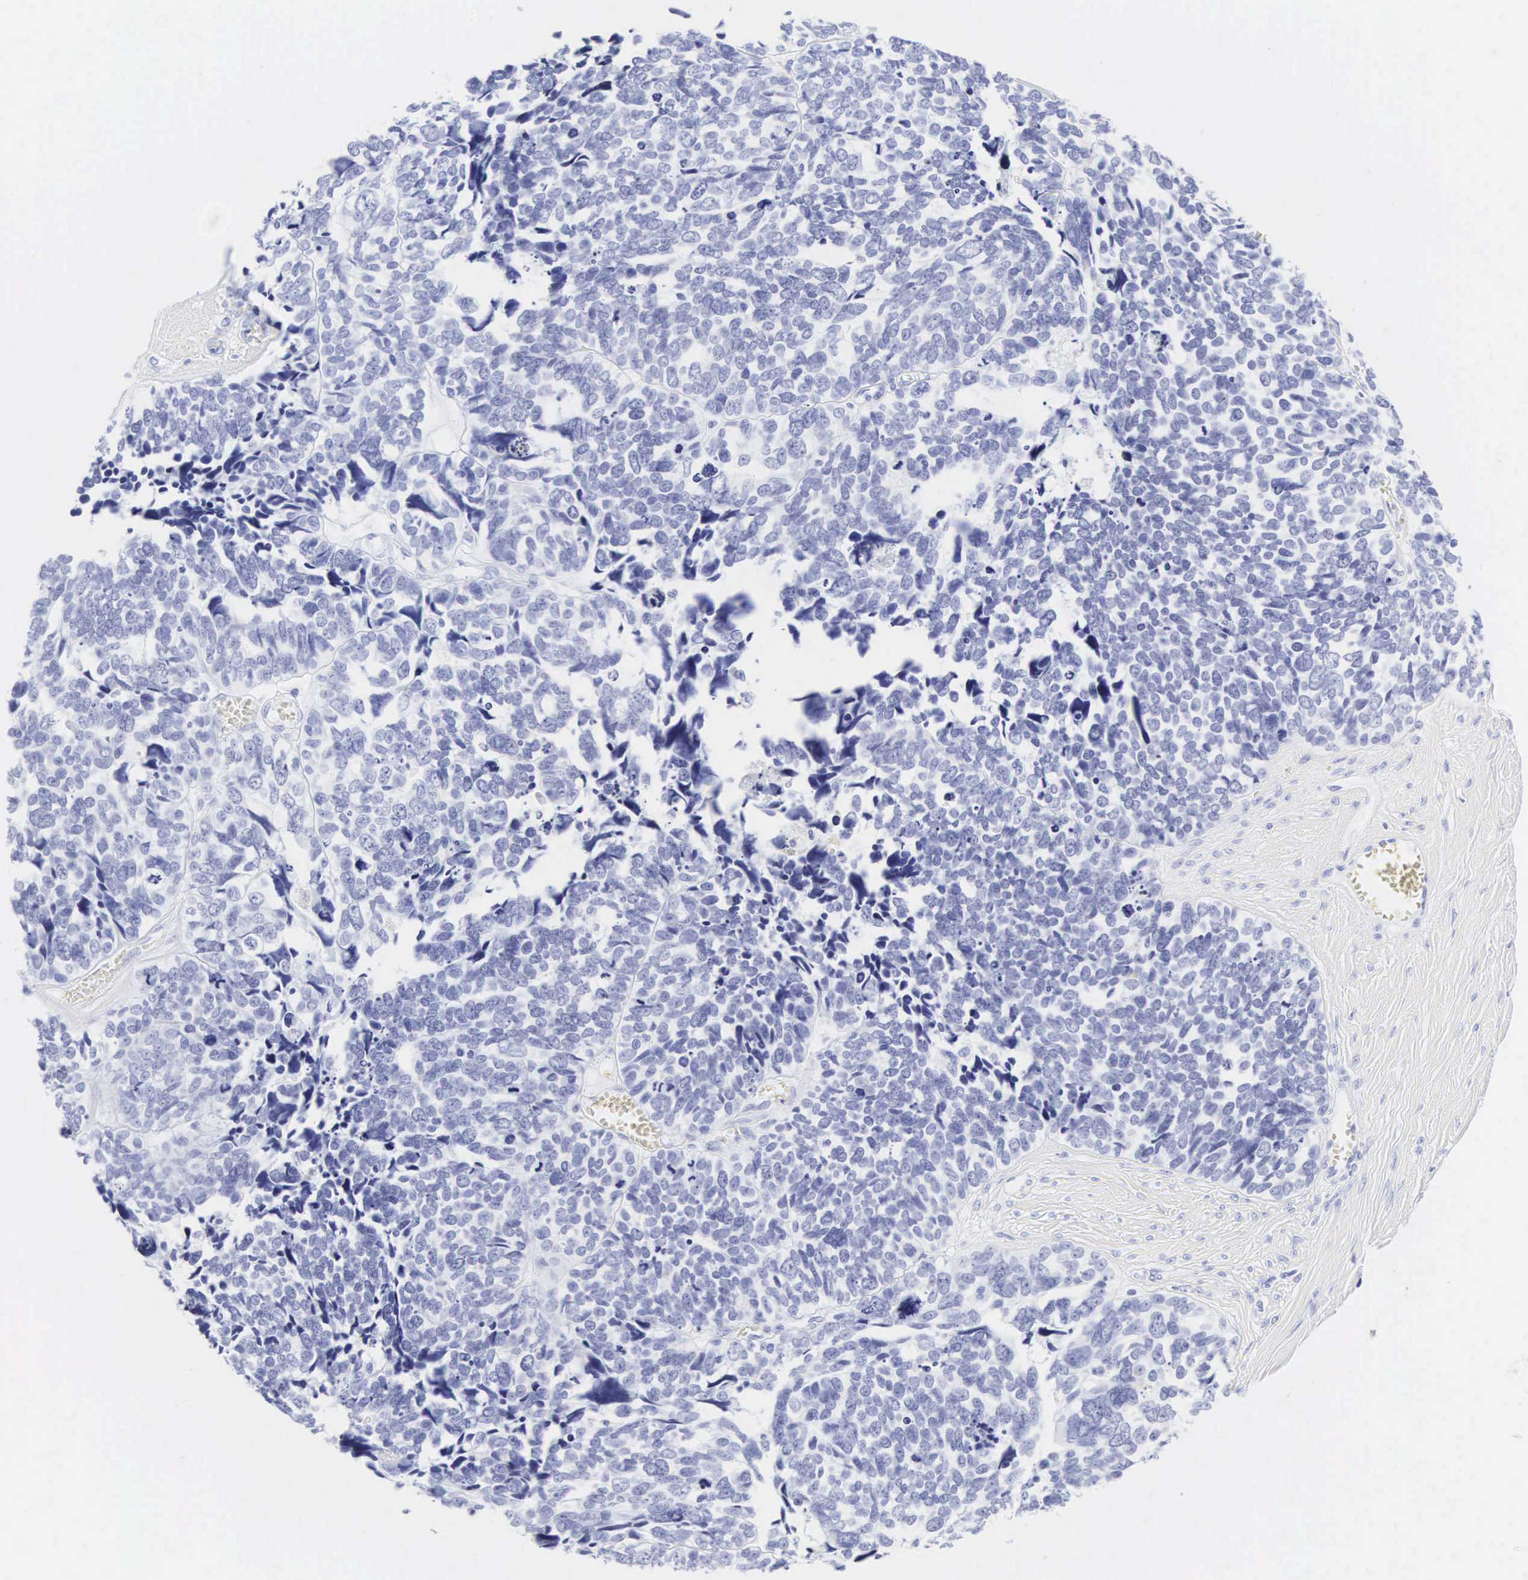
{"staining": {"intensity": "negative", "quantity": "none", "location": "none"}, "tissue": "ovarian cancer", "cell_type": "Tumor cells", "image_type": "cancer", "snomed": [{"axis": "morphology", "description": "Cystadenocarcinoma, serous, NOS"}, {"axis": "topography", "description": "Ovary"}], "caption": "The photomicrograph displays no staining of tumor cells in ovarian serous cystadenocarcinoma.", "gene": "CGB3", "patient": {"sex": "female", "age": 77}}